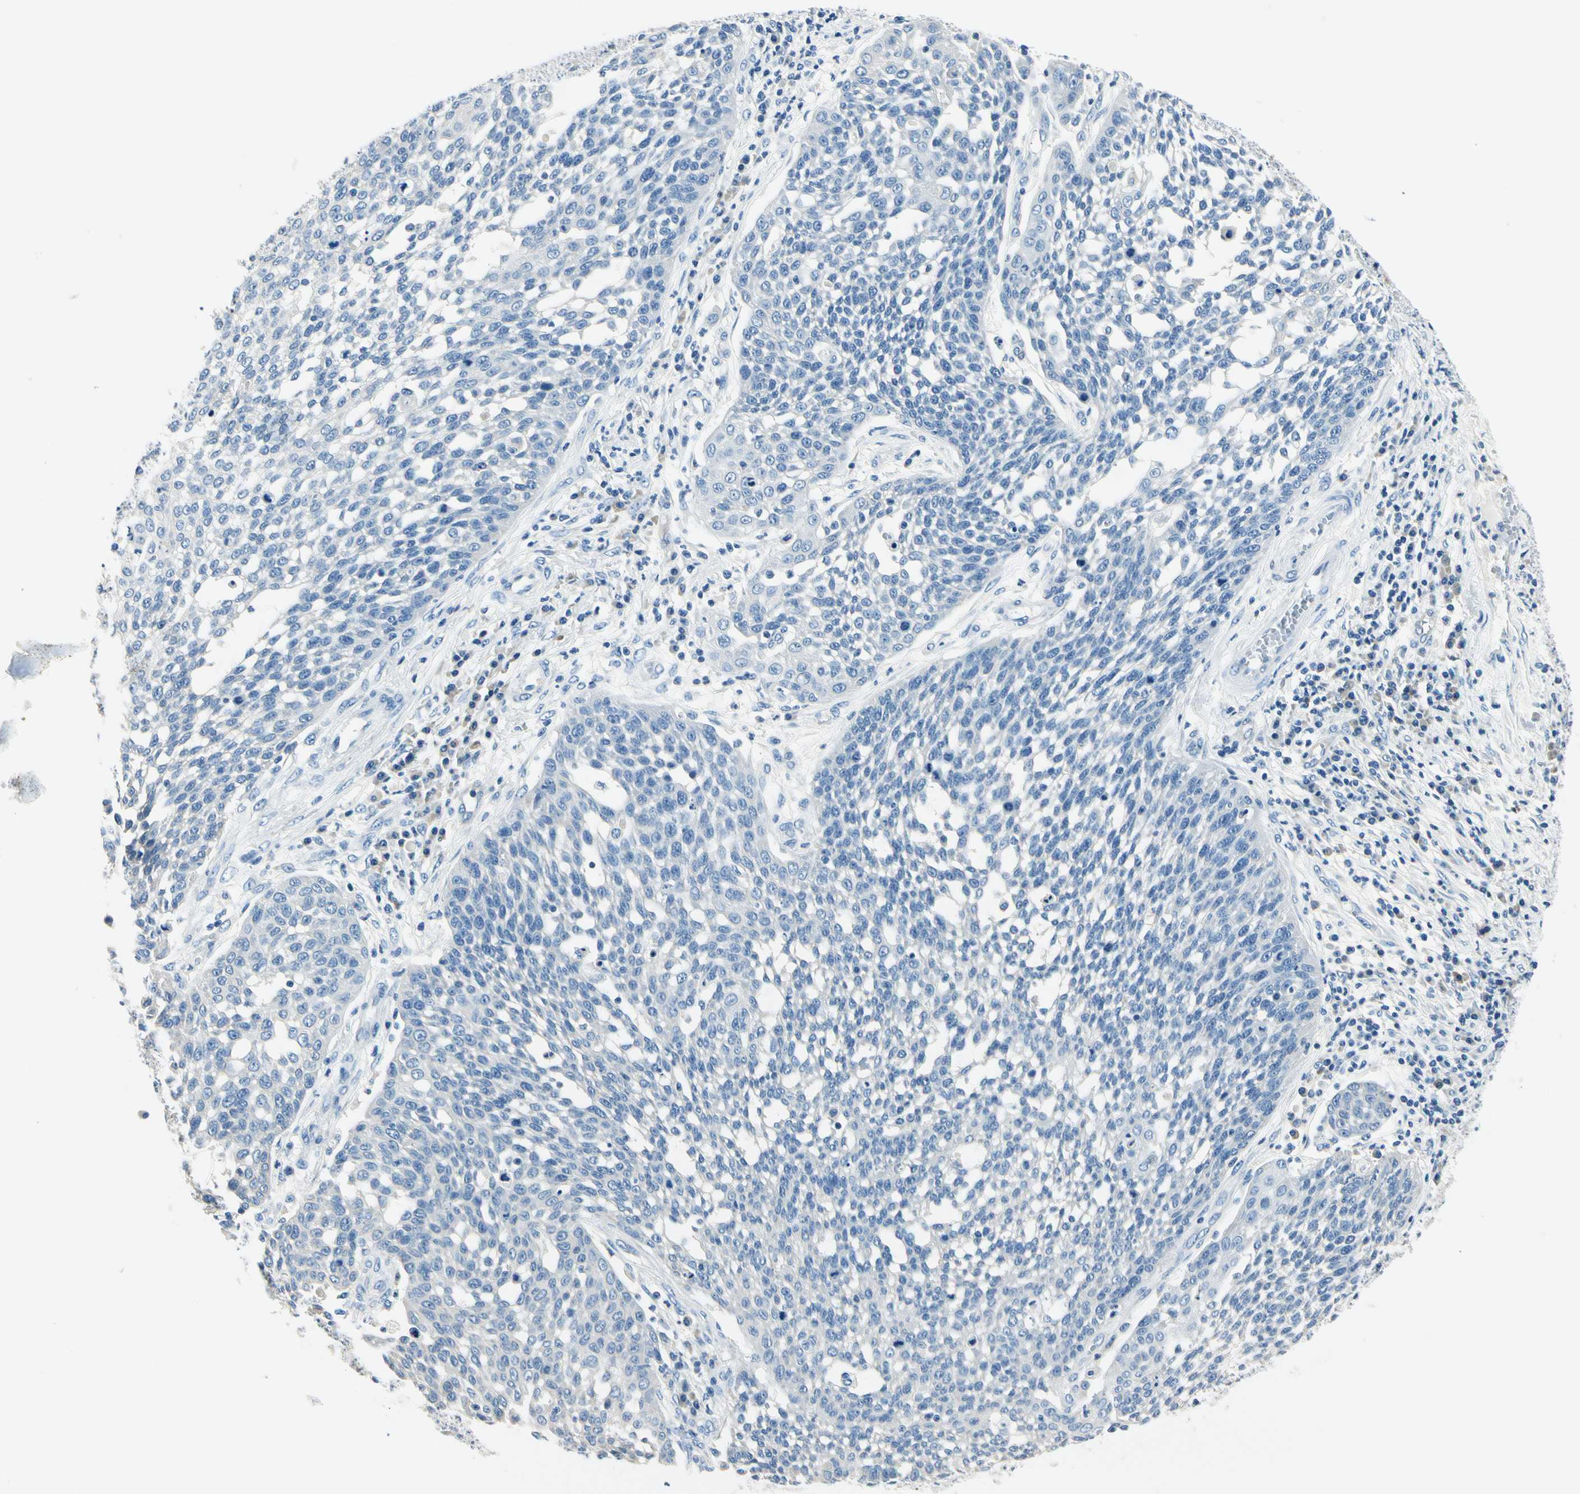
{"staining": {"intensity": "negative", "quantity": "none", "location": "none"}, "tissue": "cervical cancer", "cell_type": "Tumor cells", "image_type": "cancer", "snomed": [{"axis": "morphology", "description": "Squamous cell carcinoma, NOS"}, {"axis": "topography", "description": "Cervix"}], "caption": "The image demonstrates no significant expression in tumor cells of squamous cell carcinoma (cervical). The staining is performed using DAB brown chromogen with nuclei counter-stained in using hematoxylin.", "gene": "TGFBR3", "patient": {"sex": "female", "age": 34}}